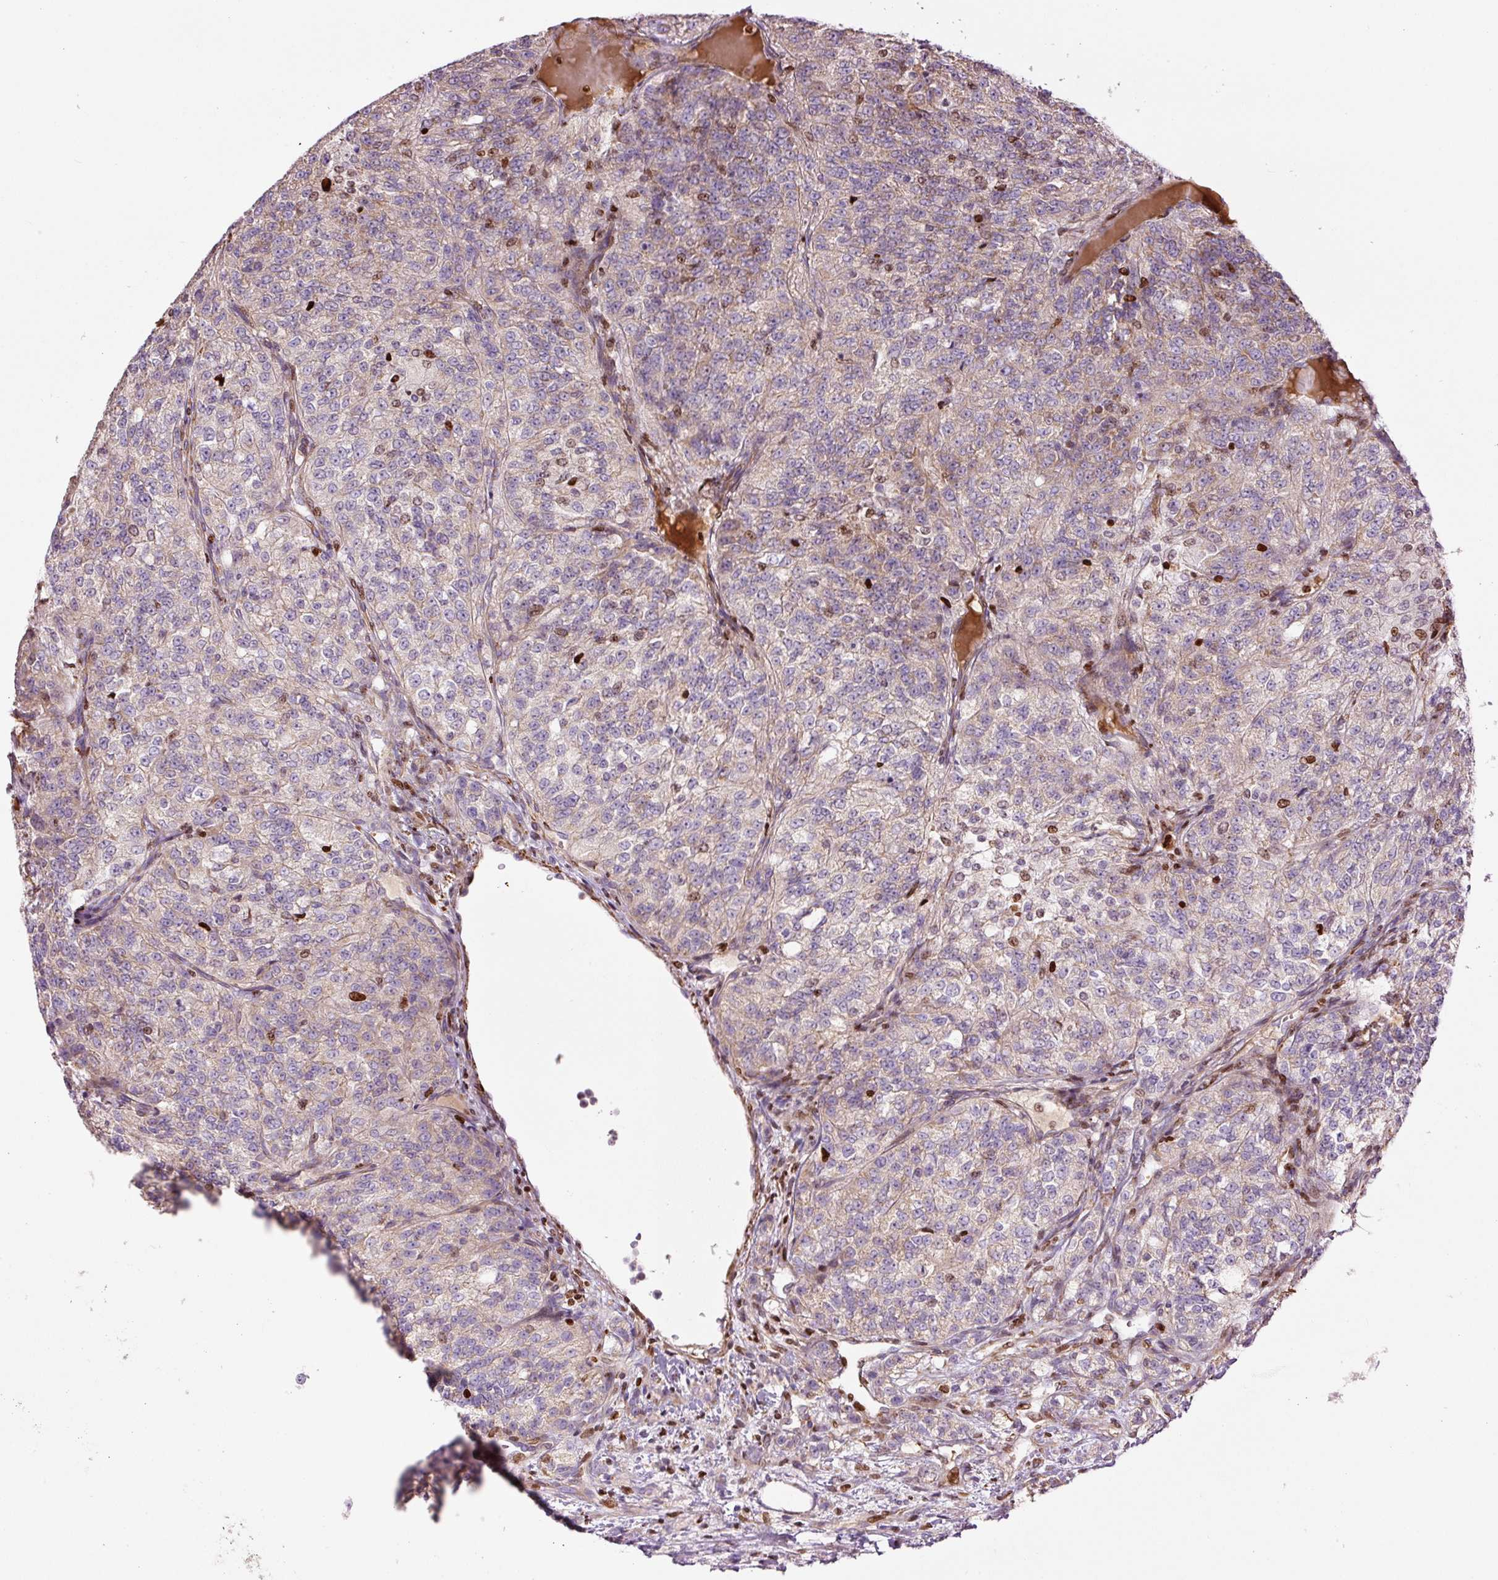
{"staining": {"intensity": "moderate", "quantity": "<25%", "location": "nuclear"}, "tissue": "renal cancer", "cell_type": "Tumor cells", "image_type": "cancer", "snomed": [{"axis": "morphology", "description": "Adenocarcinoma, NOS"}, {"axis": "topography", "description": "Kidney"}], "caption": "A photomicrograph showing moderate nuclear staining in approximately <25% of tumor cells in adenocarcinoma (renal), as visualized by brown immunohistochemical staining.", "gene": "TMEM8B", "patient": {"sex": "female", "age": 63}}